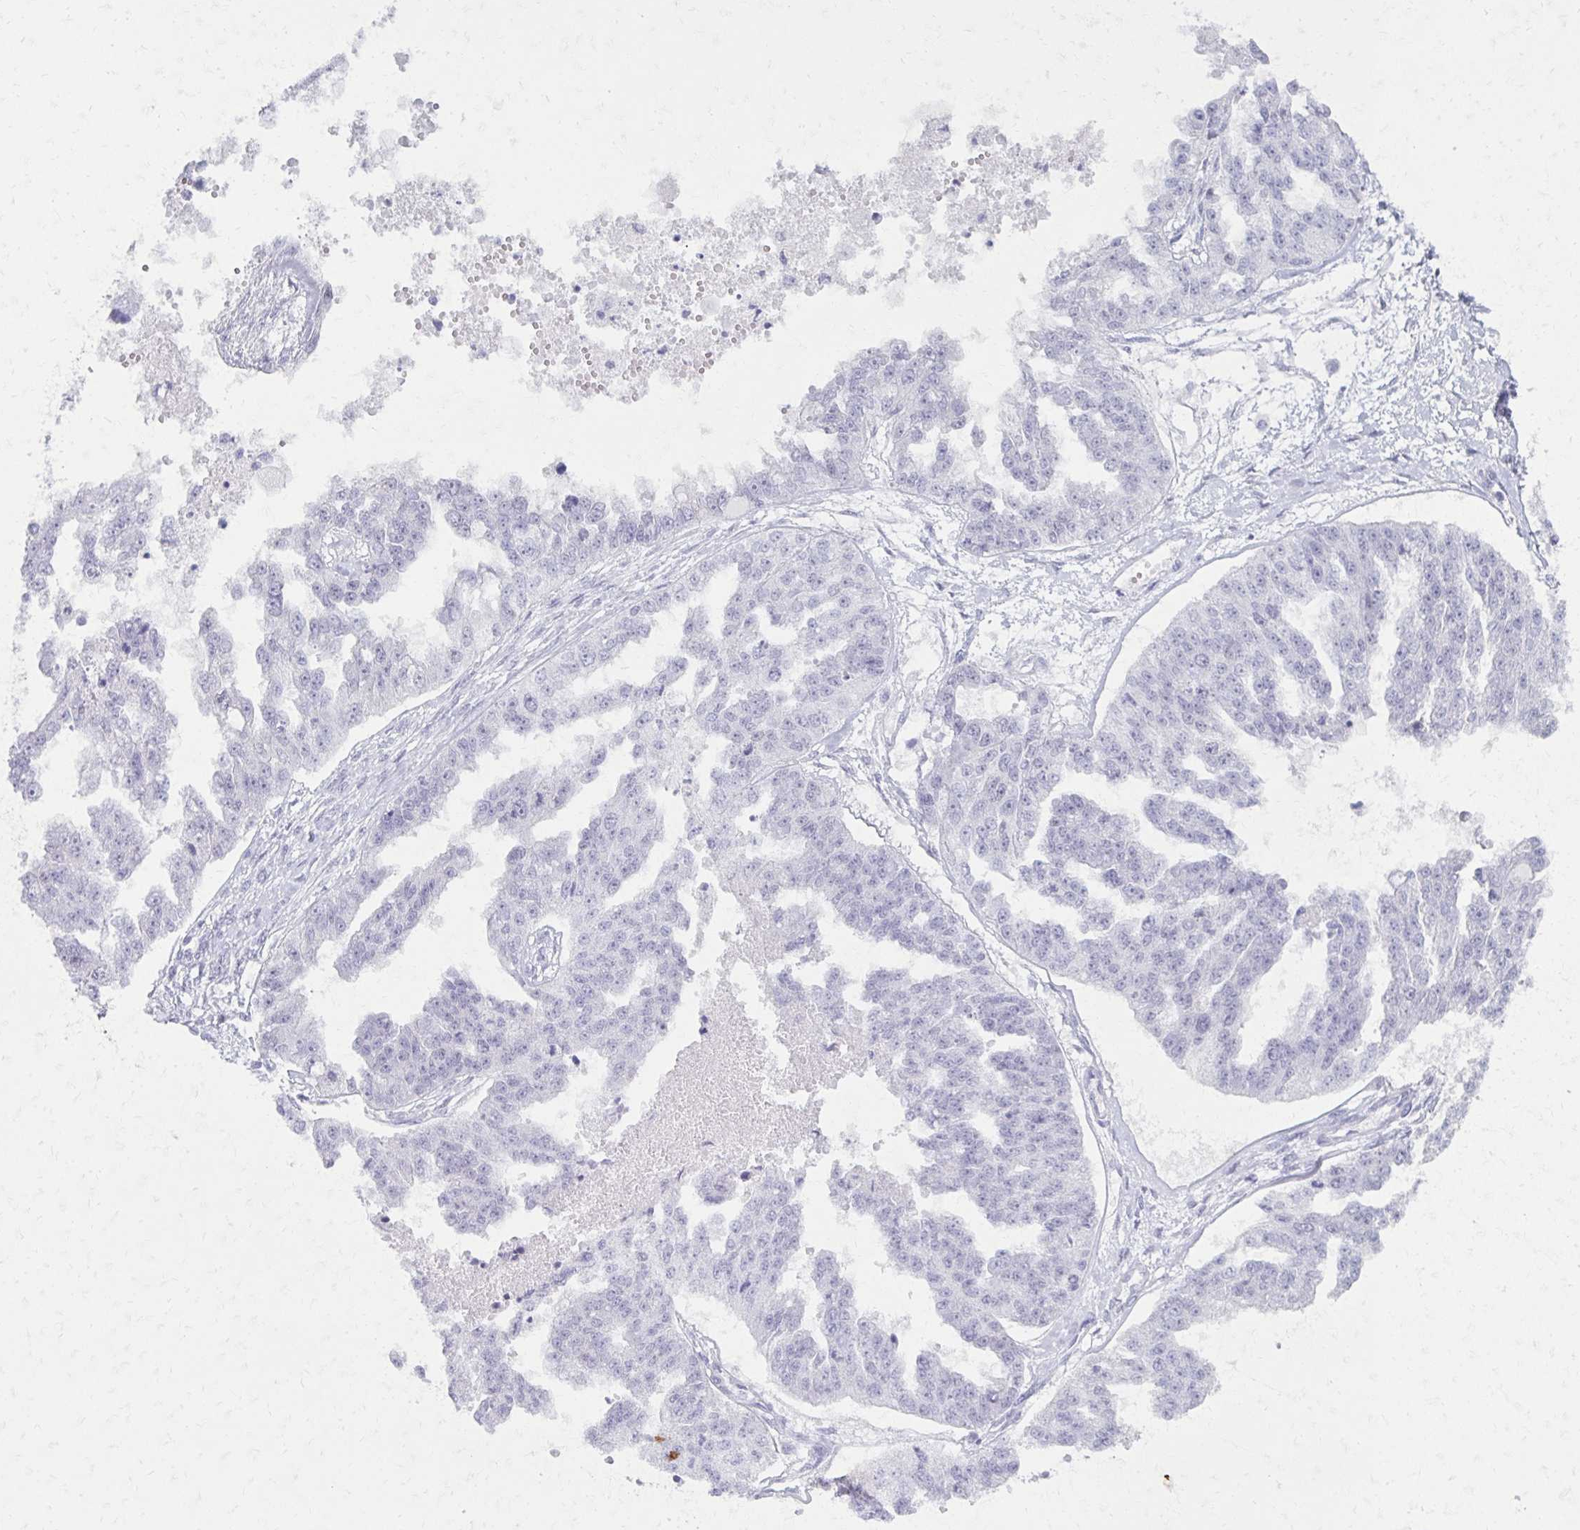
{"staining": {"intensity": "negative", "quantity": "none", "location": "none"}, "tissue": "ovarian cancer", "cell_type": "Tumor cells", "image_type": "cancer", "snomed": [{"axis": "morphology", "description": "Cystadenocarcinoma, serous, NOS"}, {"axis": "topography", "description": "Ovary"}], "caption": "Tumor cells are negative for brown protein staining in serous cystadenocarcinoma (ovarian). (Brightfield microscopy of DAB immunohistochemistry (IHC) at high magnification).", "gene": "MORC4", "patient": {"sex": "female", "age": 58}}